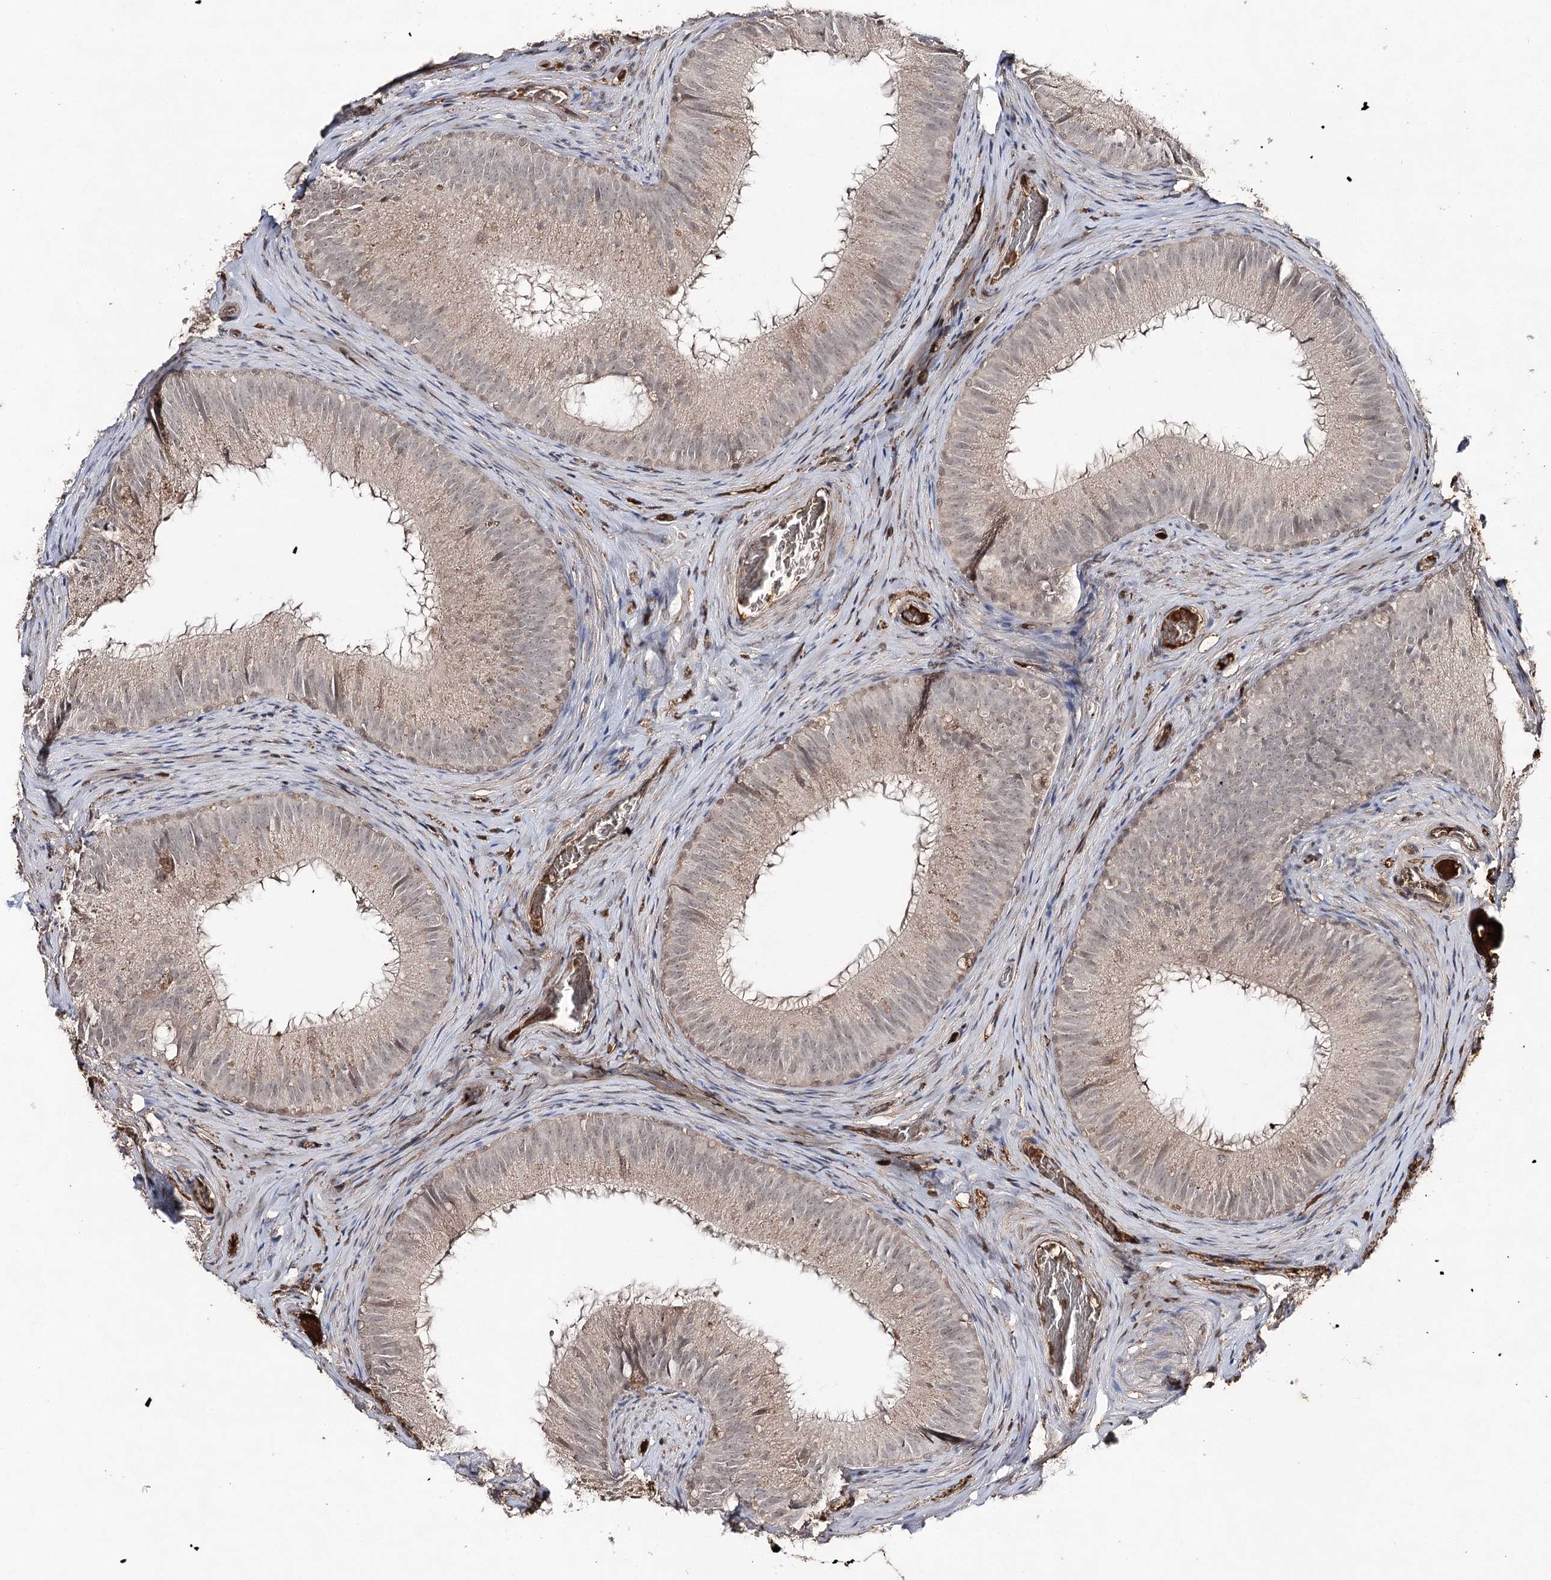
{"staining": {"intensity": "weak", "quantity": "25%-75%", "location": "cytoplasmic/membranous,nuclear"}, "tissue": "epididymis", "cell_type": "Glandular cells", "image_type": "normal", "snomed": [{"axis": "morphology", "description": "Normal tissue, NOS"}, {"axis": "topography", "description": "Epididymis"}], "caption": "The photomicrograph displays staining of unremarkable epididymis, revealing weak cytoplasmic/membranous,nuclear protein expression (brown color) within glandular cells. Using DAB (brown) and hematoxylin (blue) stains, captured at high magnification using brightfield microscopy.", "gene": "SYNGR3", "patient": {"sex": "male", "age": 34}}